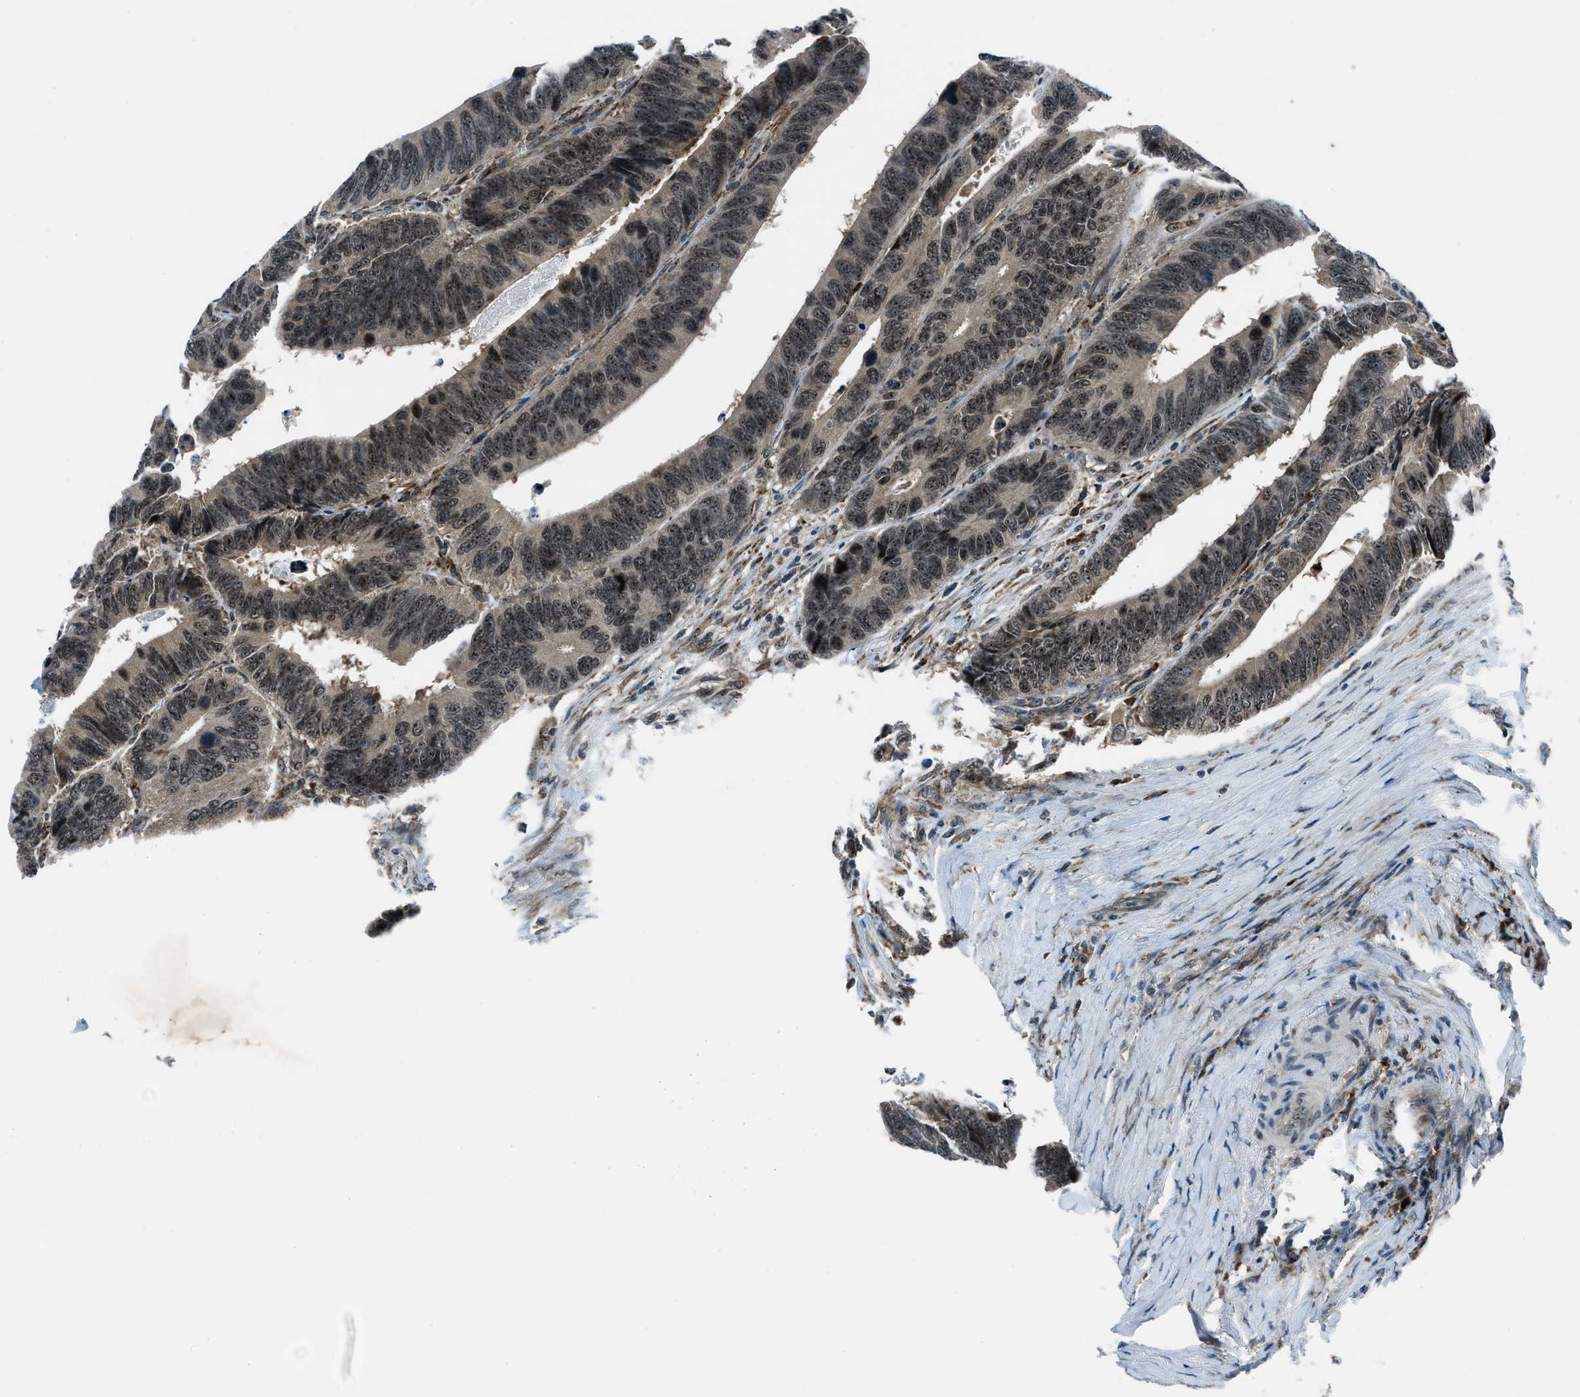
{"staining": {"intensity": "moderate", "quantity": ">75%", "location": "nuclear"}, "tissue": "colorectal cancer", "cell_type": "Tumor cells", "image_type": "cancer", "snomed": [{"axis": "morphology", "description": "Adenocarcinoma, NOS"}, {"axis": "topography", "description": "Colon"}], "caption": "This micrograph displays immunohistochemistry (IHC) staining of human colorectal cancer (adenocarcinoma), with medium moderate nuclear positivity in approximately >75% of tumor cells.", "gene": "ACTL9", "patient": {"sex": "male", "age": 72}}